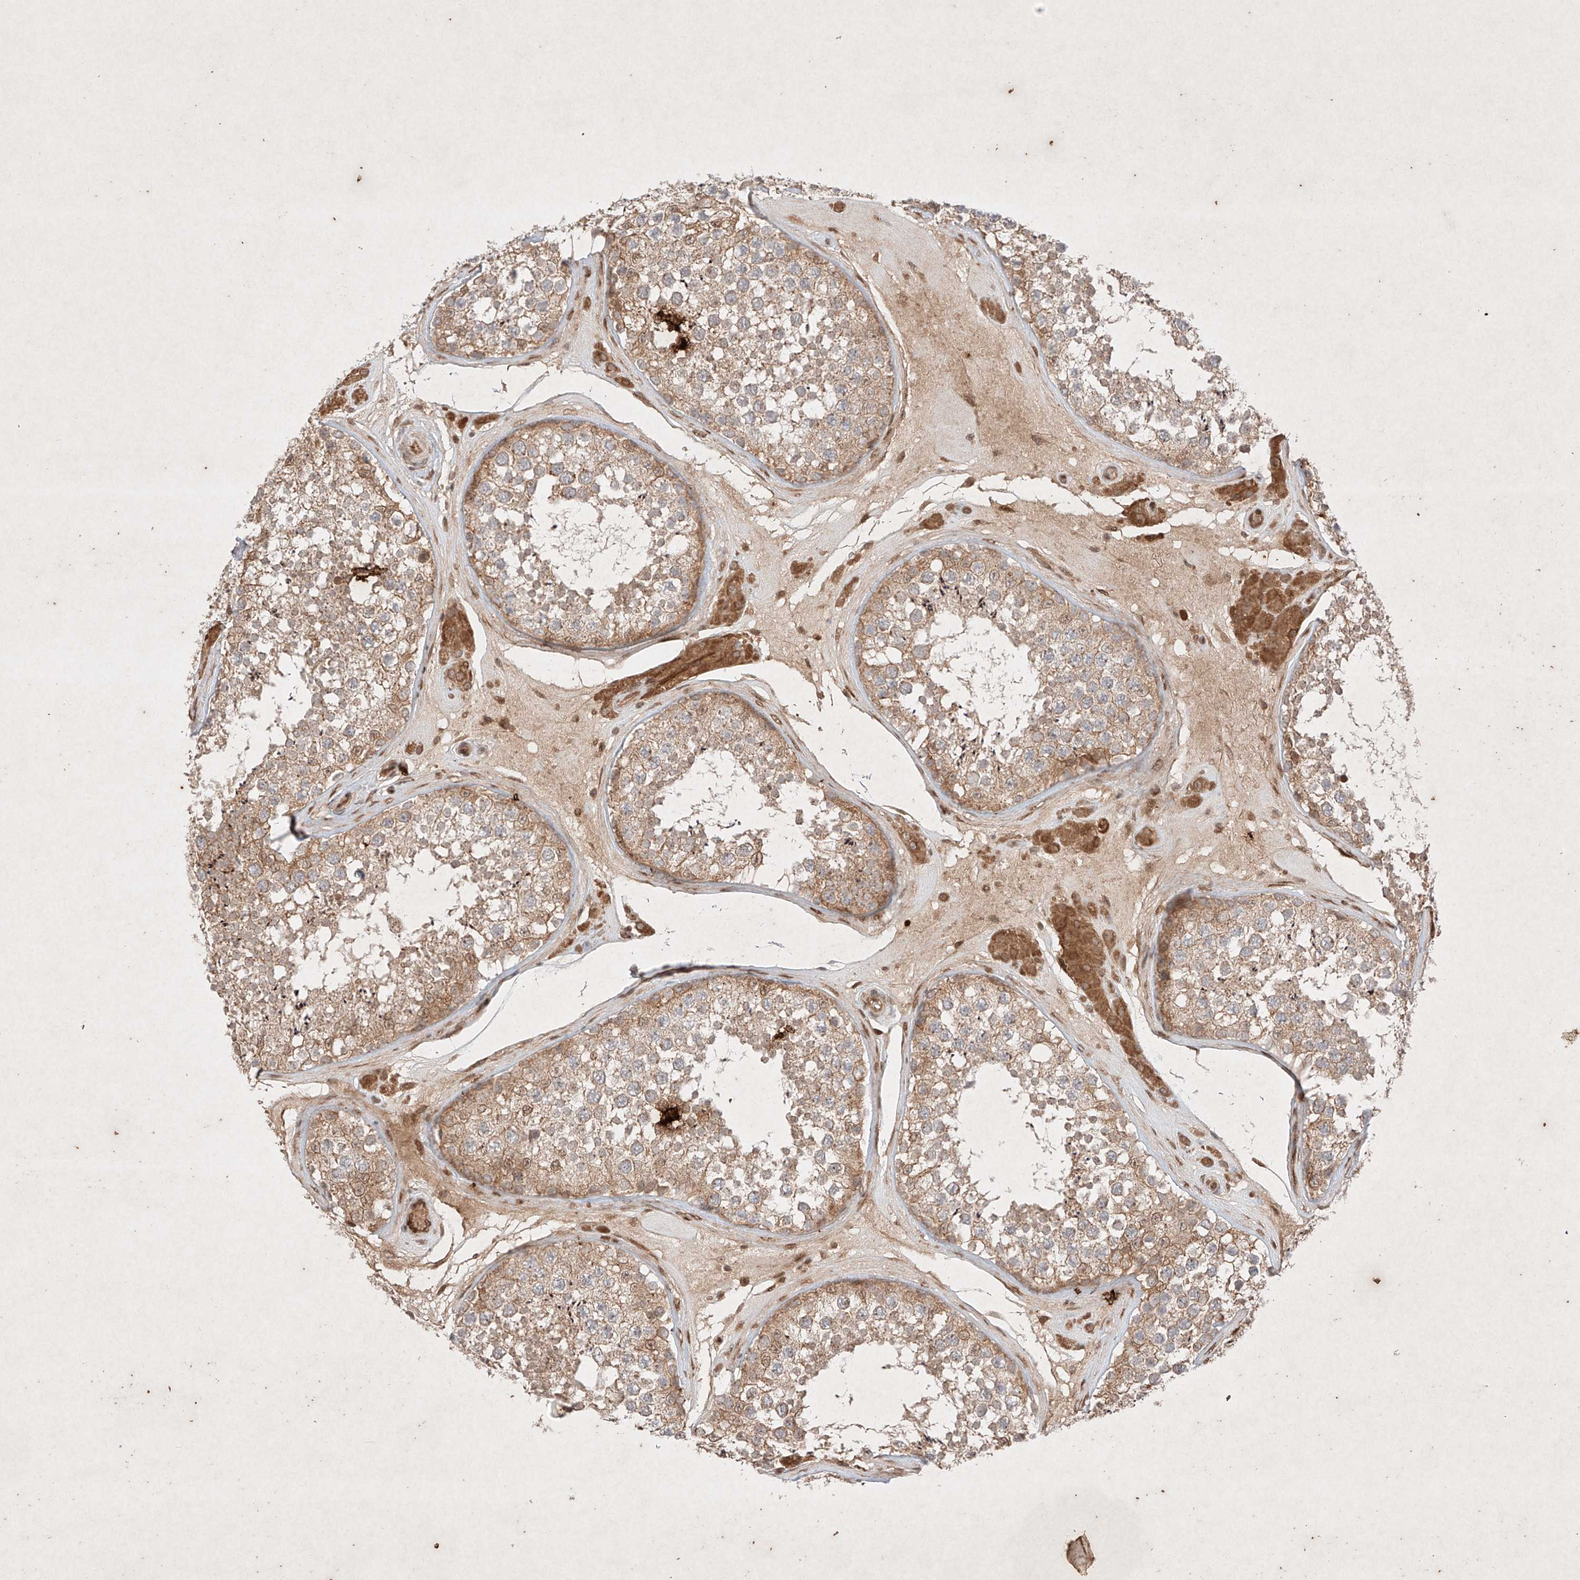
{"staining": {"intensity": "moderate", "quantity": ">75%", "location": "cytoplasmic/membranous"}, "tissue": "testis", "cell_type": "Cells in seminiferous ducts", "image_type": "normal", "snomed": [{"axis": "morphology", "description": "Normal tissue, NOS"}, {"axis": "topography", "description": "Testis"}], "caption": "High-magnification brightfield microscopy of unremarkable testis stained with DAB (3,3'-diaminobenzidine) (brown) and counterstained with hematoxylin (blue). cells in seminiferous ducts exhibit moderate cytoplasmic/membranous expression is appreciated in about>75% of cells.", "gene": "RNF31", "patient": {"sex": "male", "age": 46}}